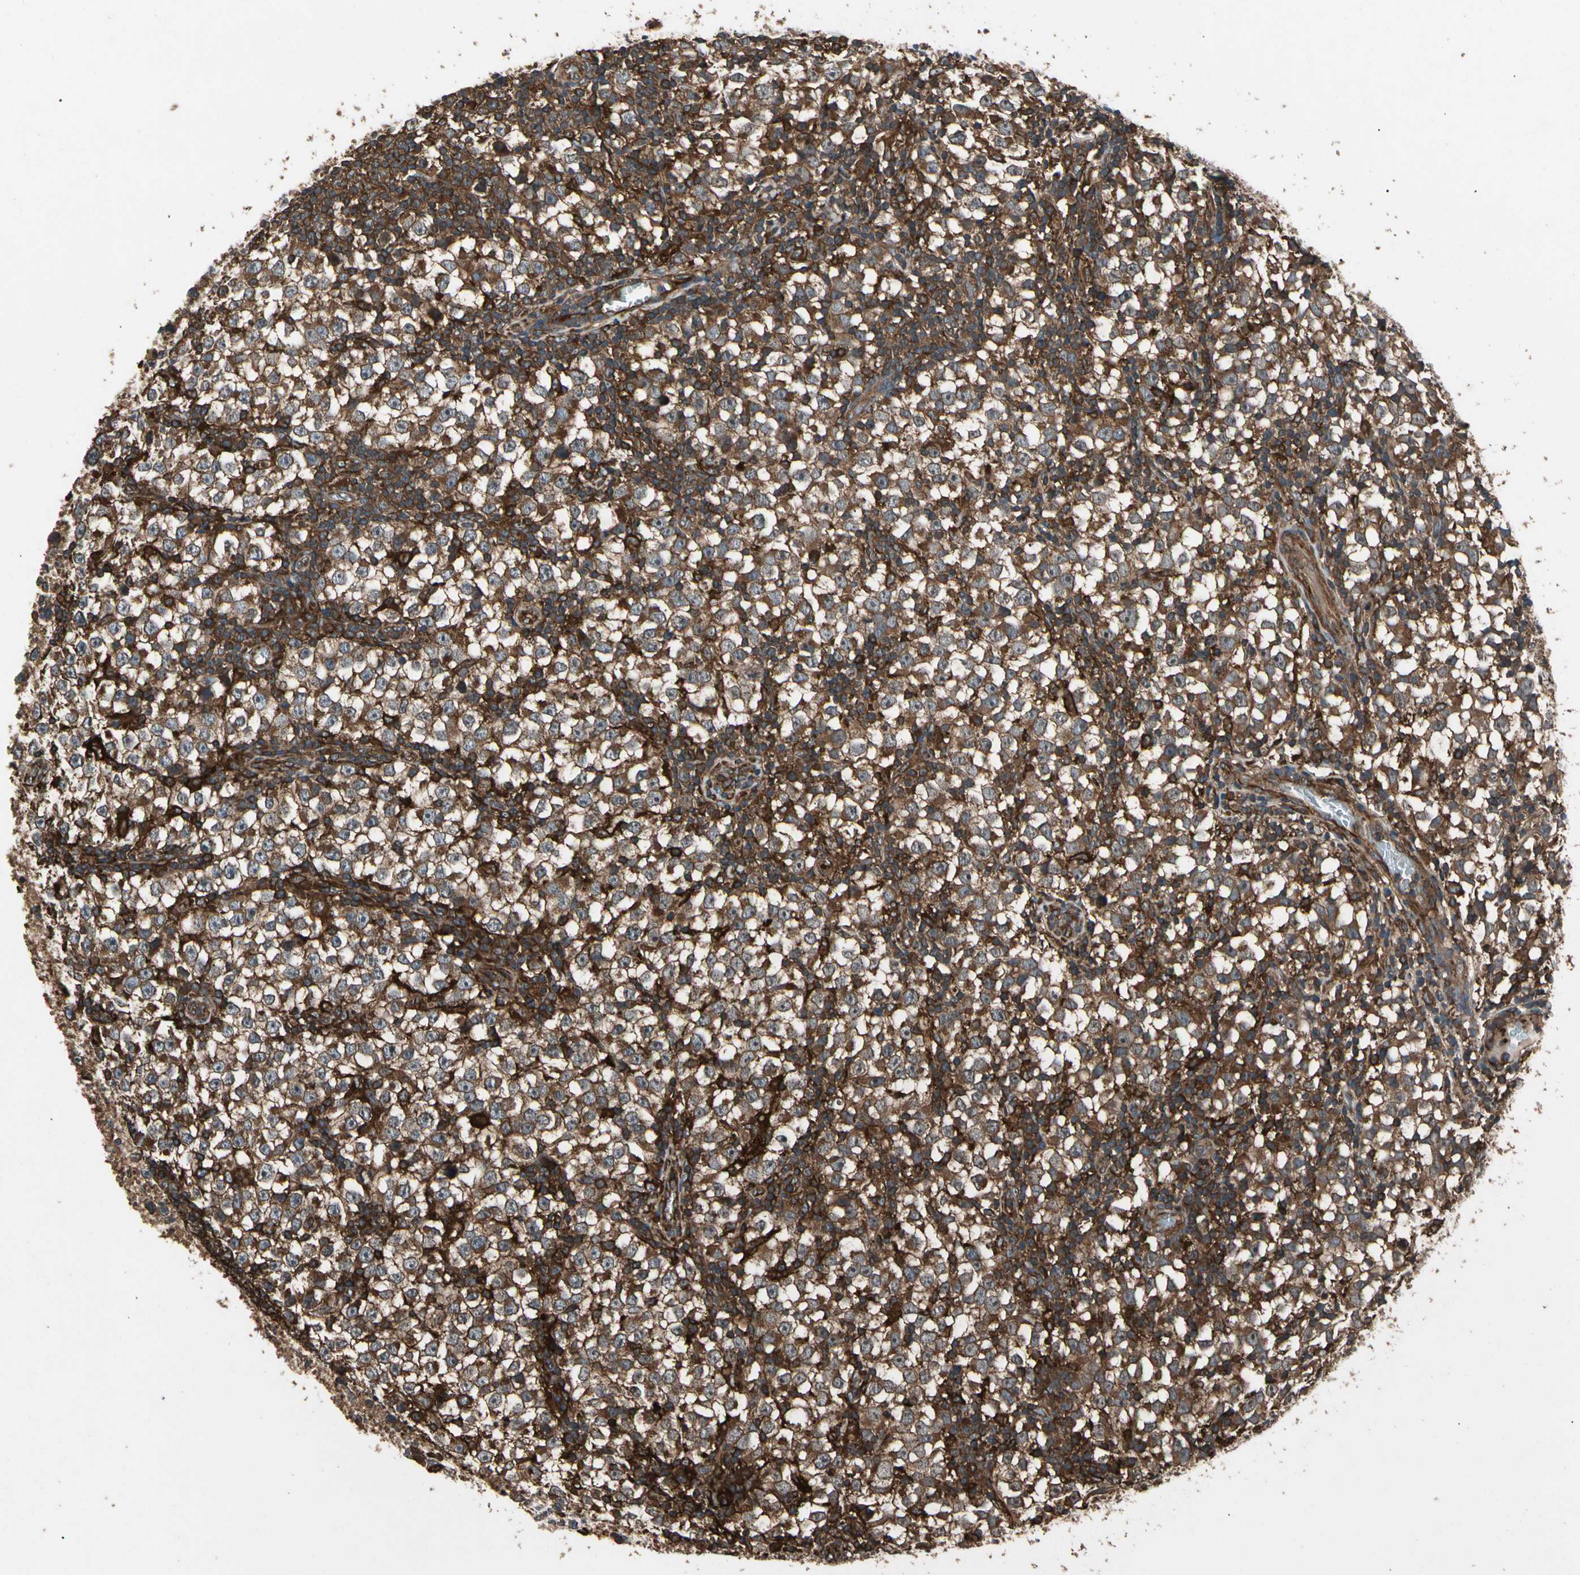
{"staining": {"intensity": "strong", "quantity": ">75%", "location": "cytoplasmic/membranous"}, "tissue": "testis cancer", "cell_type": "Tumor cells", "image_type": "cancer", "snomed": [{"axis": "morphology", "description": "Seminoma, NOS"}, {"axis": "topography", "description": "Testis"}], "caption": "This histopathology image reveals immunohistochemistry (IHC) staining of human testis seminoma, with high strong cytoplasmic/membranous positivity in approximately >75% of tumor cells.", "gene": "AGBL2", "patient": {"sex": "male", "age": 65}}